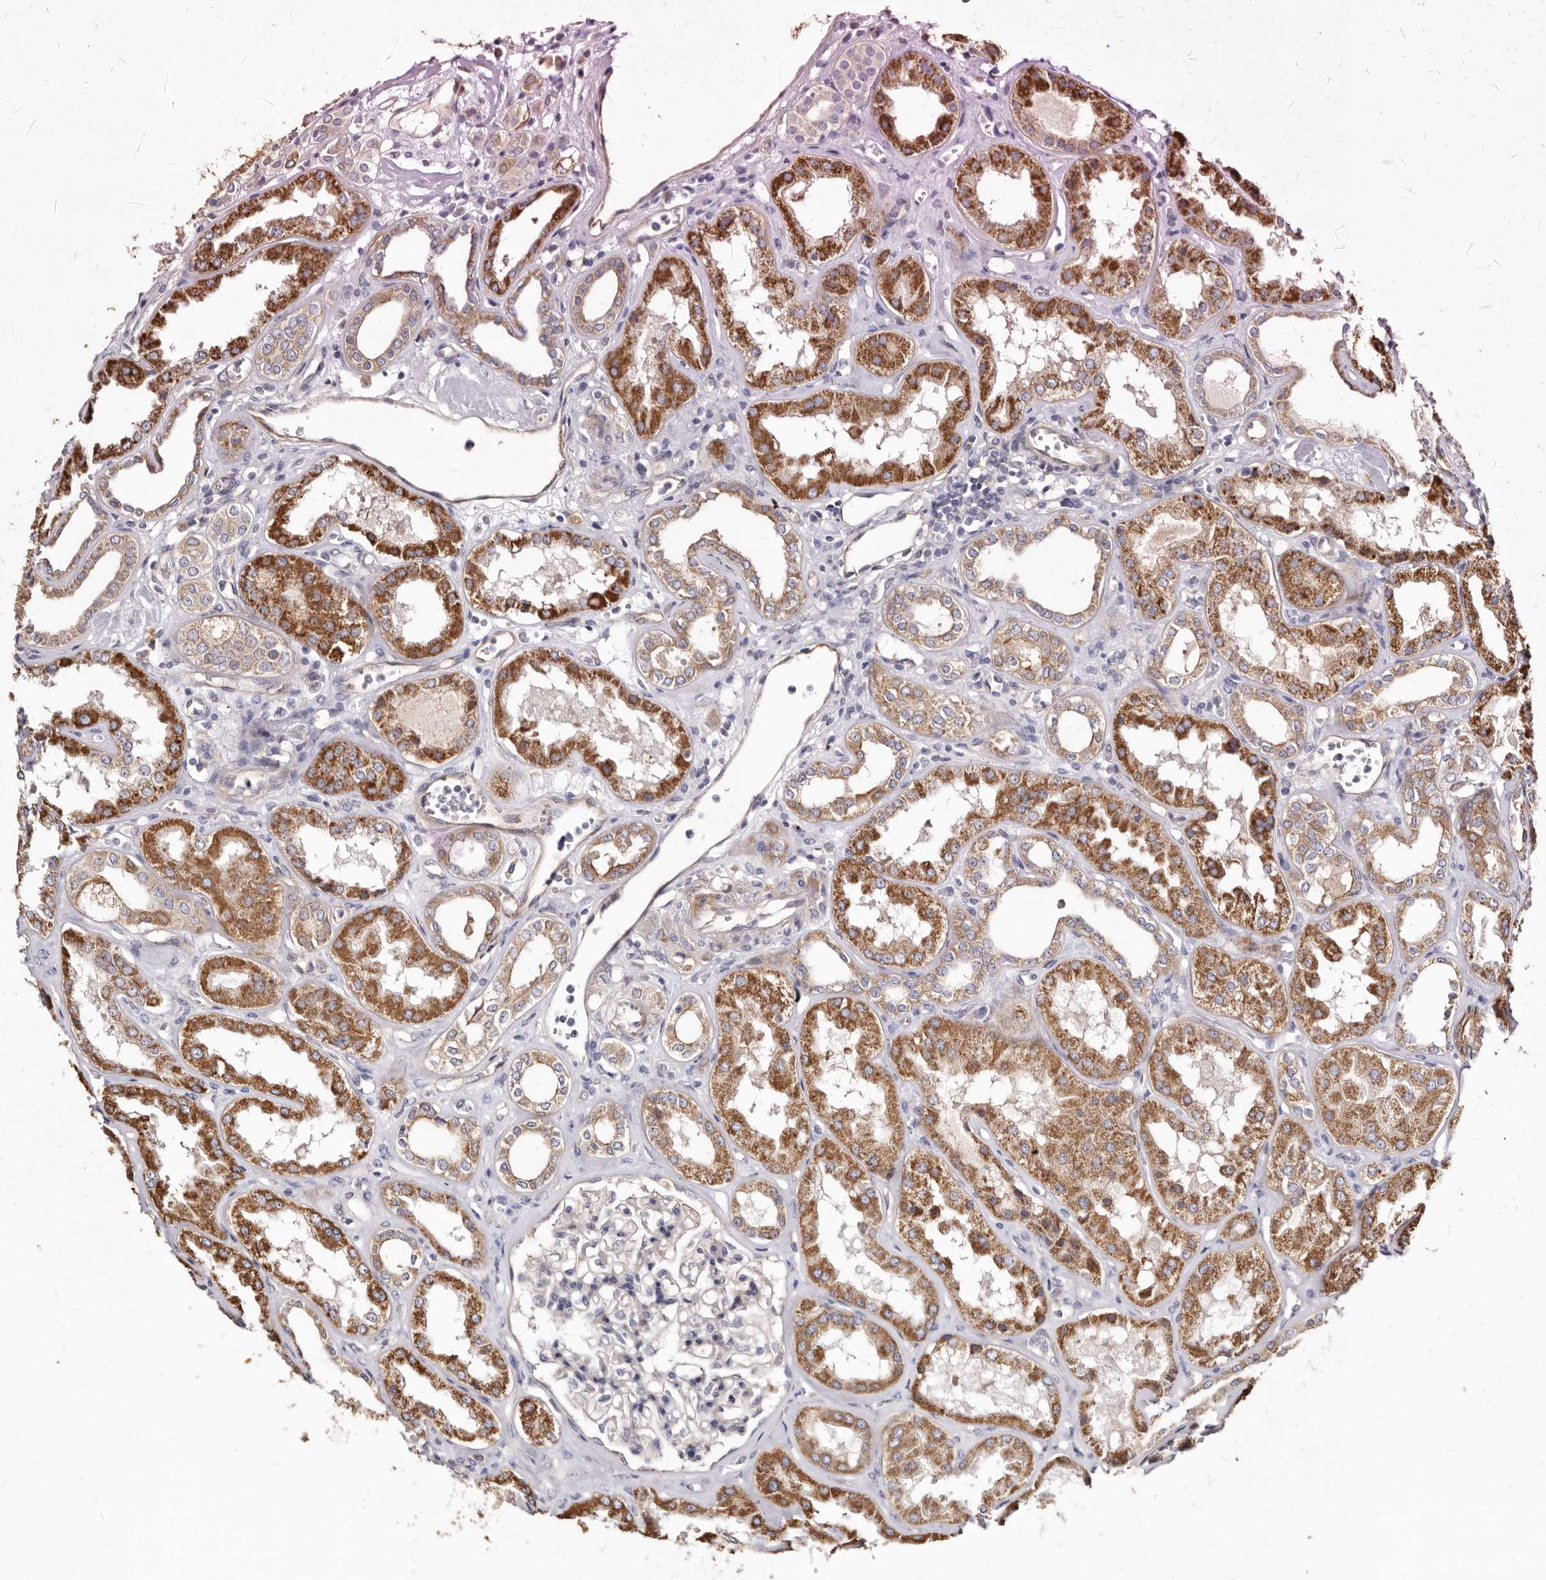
{"staining": {"intensity": "negative", "quantity": "none", "location": "none"}, "tissue": "kidney", "cell_type": "Cells in glomeruli", "image_type": "normal", "snomed": [{"axis": "morphology", "description": "Normal tissue, NOS"}, {"axis": "topography", "description": "Kidney"}], "caption": "The photomicrograph demonstrates no staining of cells in glomeruli in unremarkable kidney. The staining is performed using DAB brown chromogen with nuclei counter-stained in using hematoxylin.", "gene": "BAIAP2L1", "patient": {"sex": "female", "age": 56}}